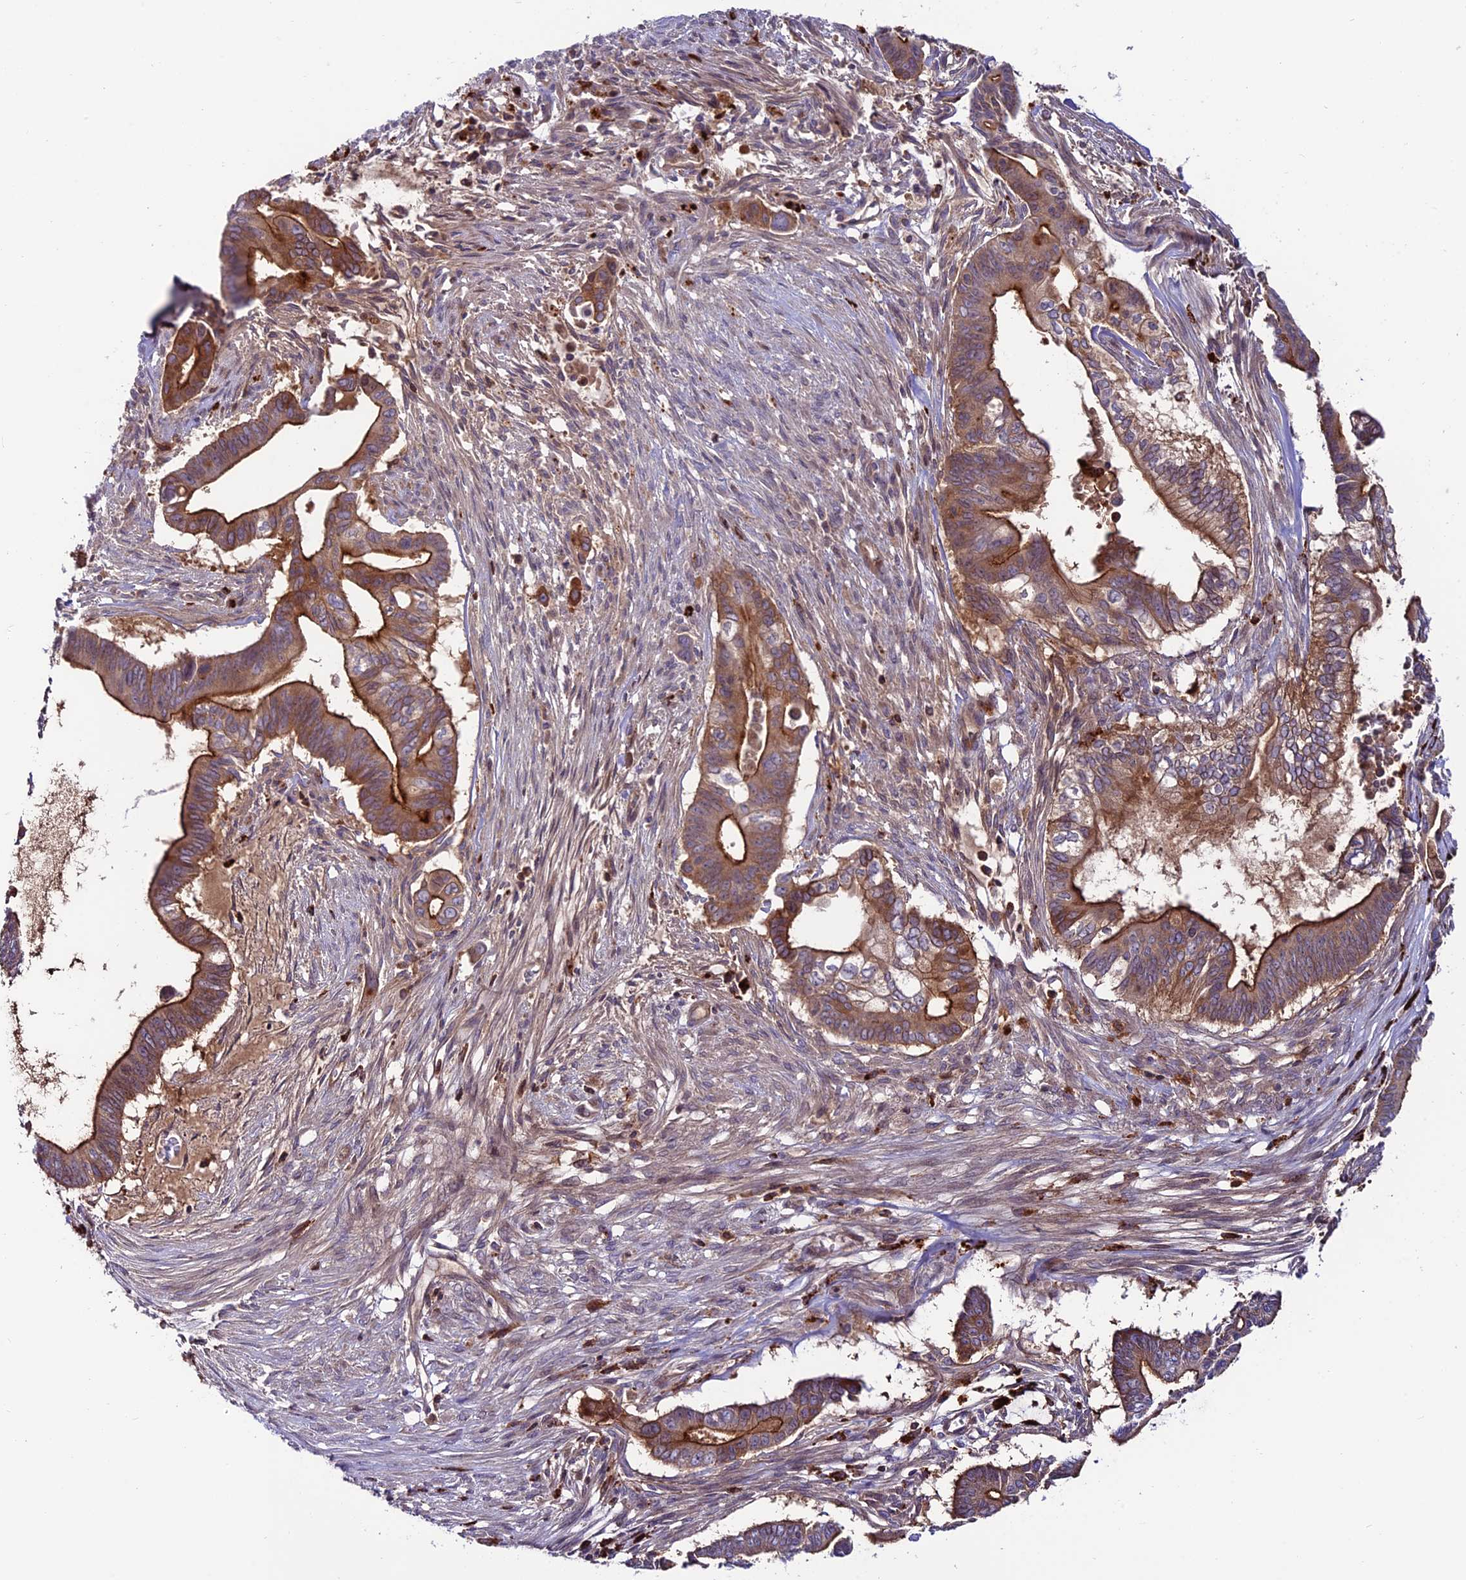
{"staining": {"intensity": "moderate", "quantity": "25%-75%", "location": "cytoplasmic/membranous"}, "tissue": "pancreatic cancer", "cell_type": "Tumor cells", "image_type": "cancer", "snomed": [{"axis": "morphology", "description": "Adenocarcinoma, NOS"}, {"axis": "topography", "description": "Pancreas"}], "caption": "Protein analysis of pancreatic adenocarcinoma tissue demonstrates moderate cytoplasmic/membranous expression in about 25%-75% of tumor cells.", "gene": "ARHGEF18", "patient": {"sex": "male", "age": 68}}